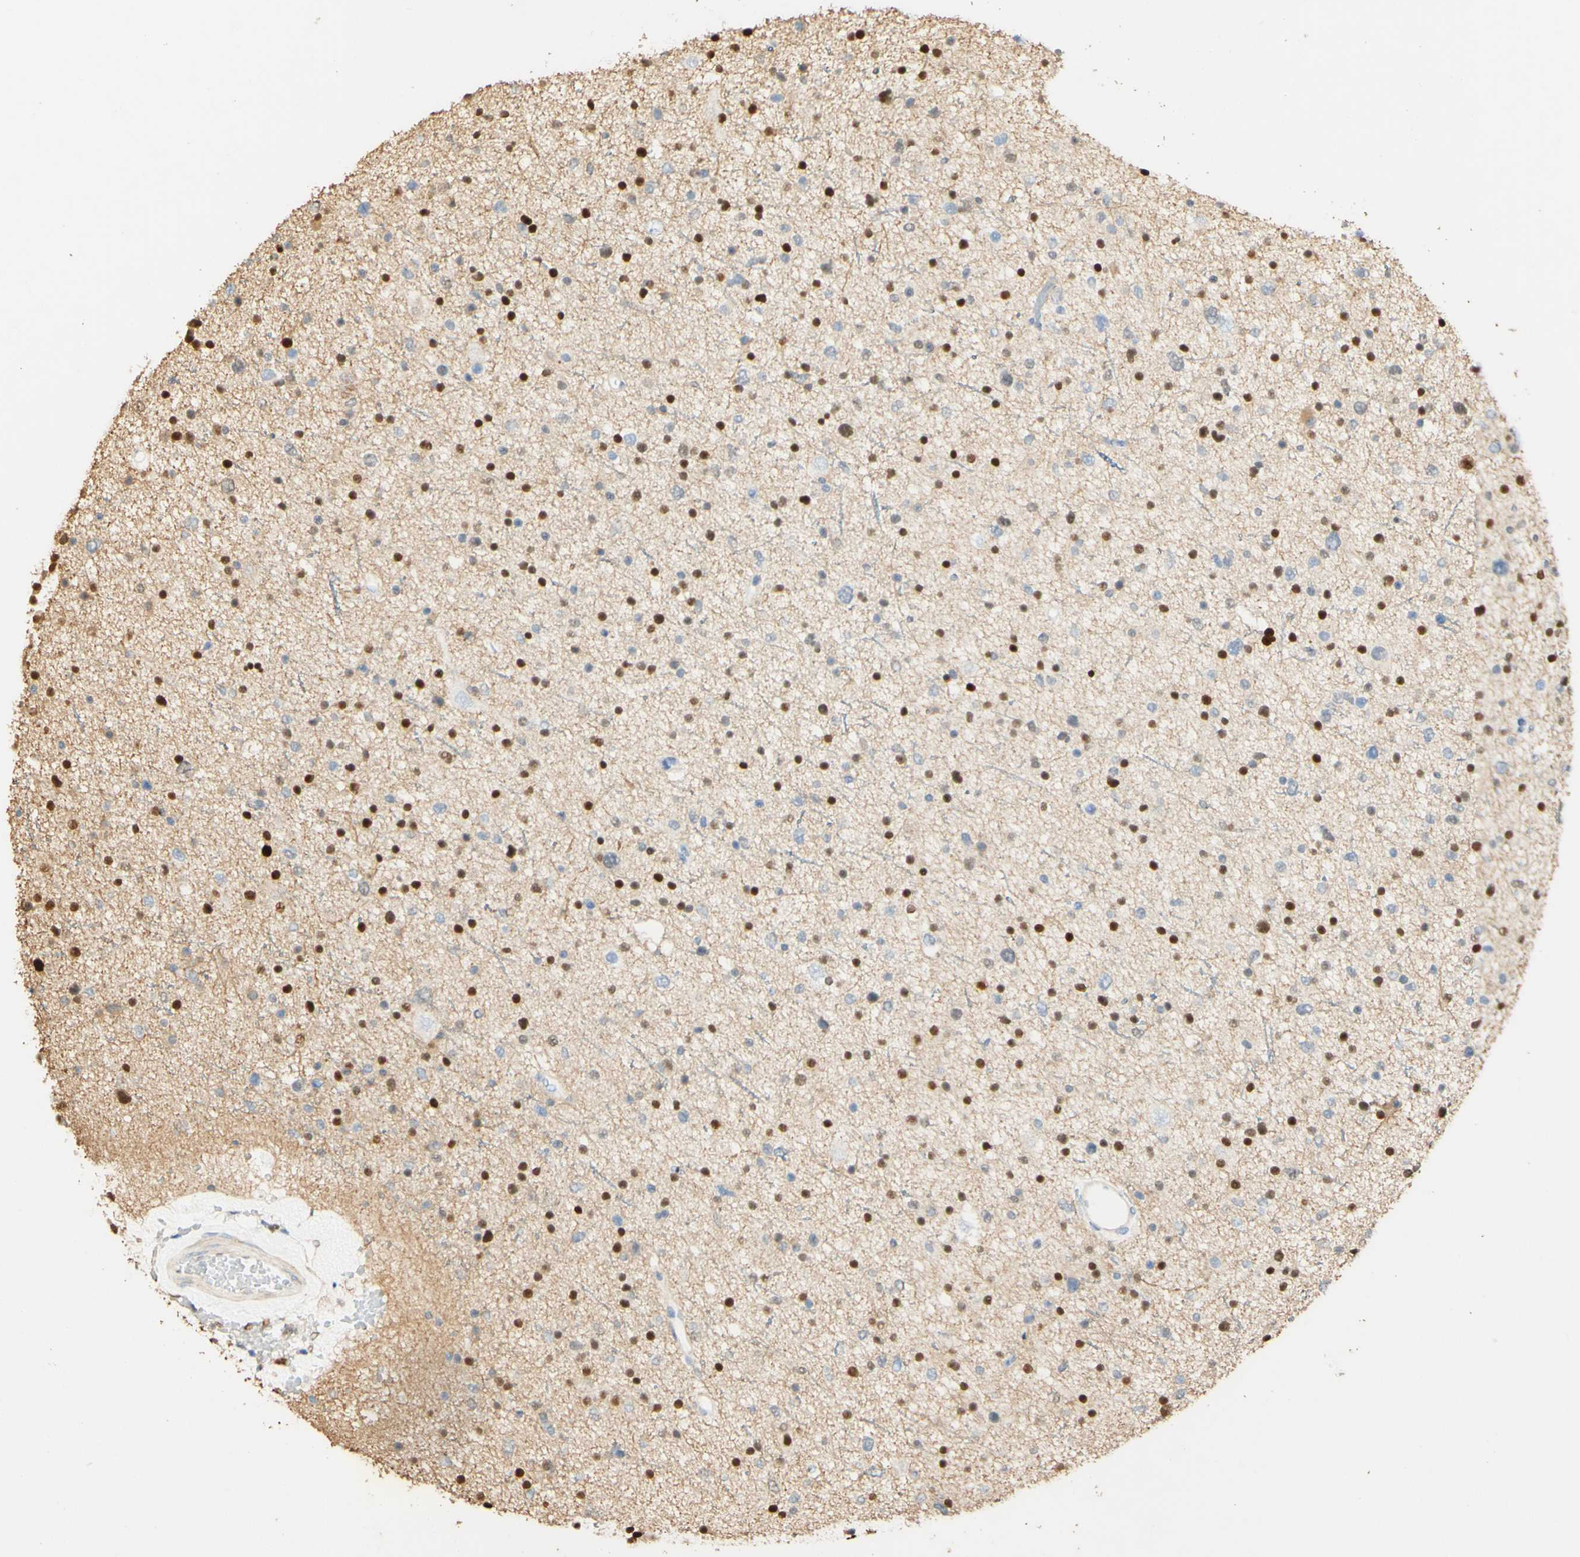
{"staining": {"intensity": "strong", "quantity": "25%-75%", "location": "nuclear"}, "tissue": "glioma", "cell_type": "Tumor cells", "image_type": "cancer", "snomed": [{"axis": "morphology", "description": "Glioma, malignant, Low grade"}, {"axis": "topography", "description": "Brain"}], "caption": "Malignant glioma (low-grade) stained for a protein shows strong nuclear positivity in tumor cells.", "gene": "MAP3K4", "patient": {"sex": "female", "age": 37}}